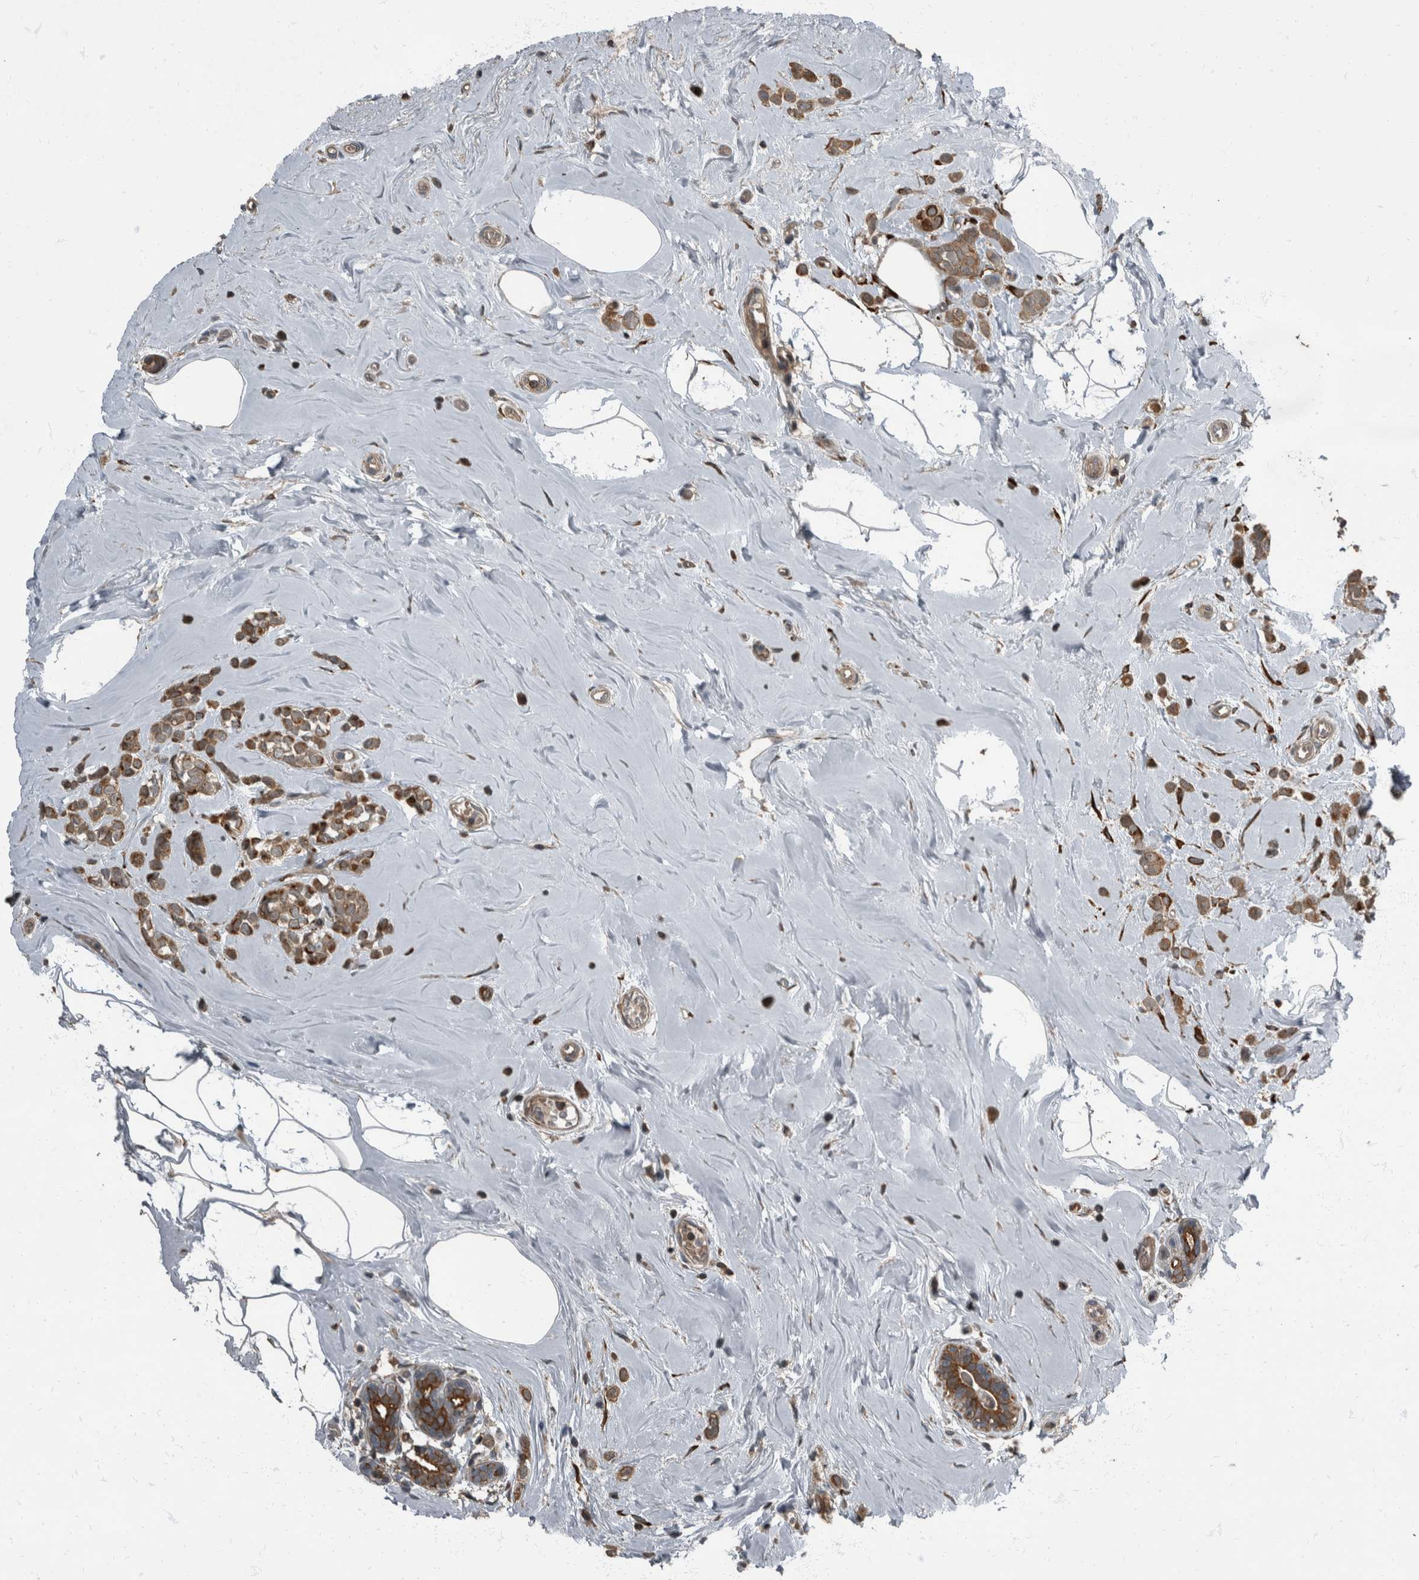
{"staining": {"intensity": "moderate", "quantity": ">75%", "location": "cytoplasmic/membranous"}, "tissue": "breast cancer", "cell_type": "Tumor cells", "image_type": "cancer", "snomed": [{"axis": "morphology", "description": "Lobular carcinoma"}, {"axis": "topography", "description": "Breast"}], "caption": "Lobular carcinoma (breast) was stained to show a protein in brown. There is medium levels of moderate cytoplasmic/membranous expression in approximately >75% of tumor cells.", "gene": "RABGGTB", "patient": {"sex": "female", "age": 47}}